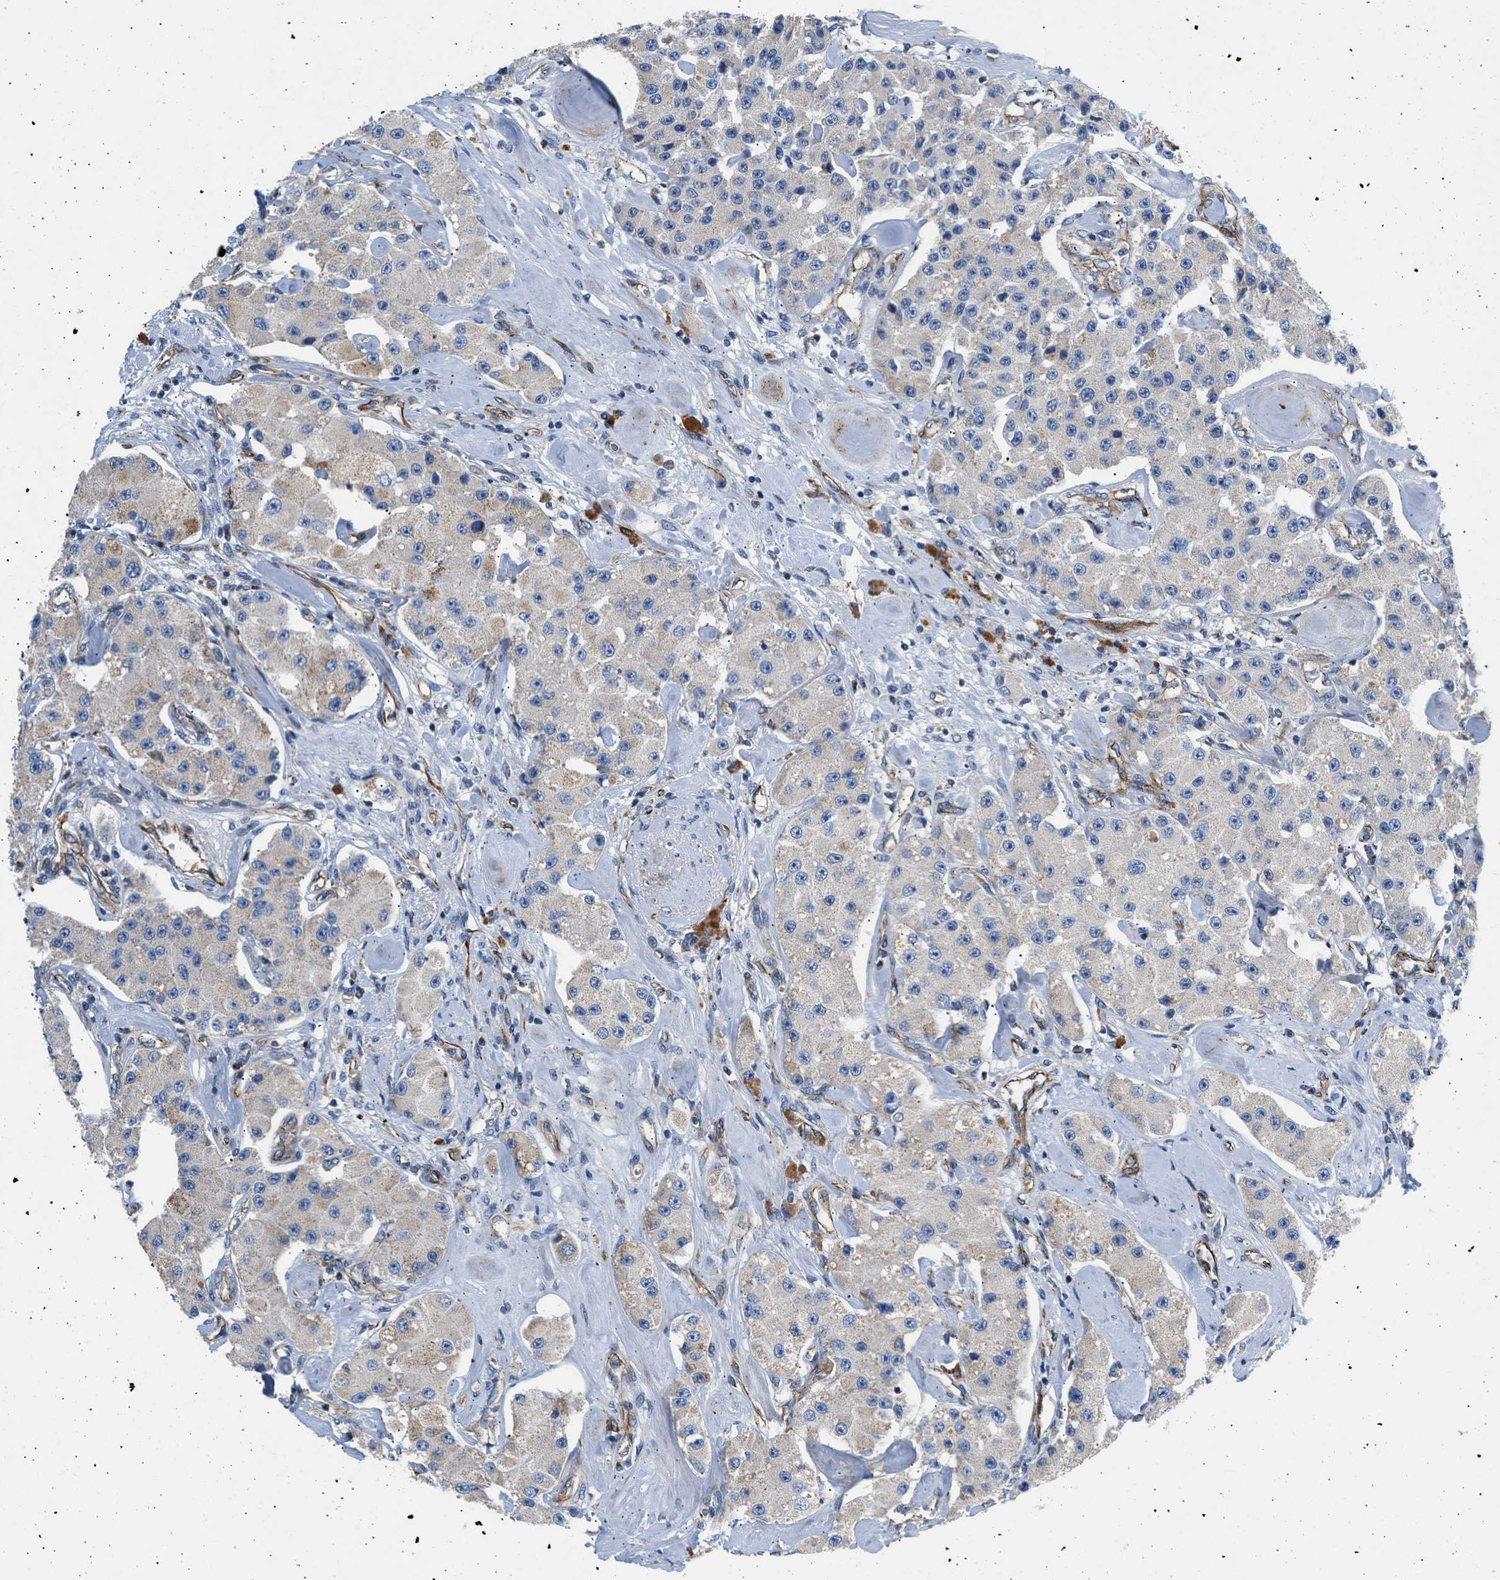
{"staining": {"intensity": "weak", "quantity": "<25%", "location": "cytoplasmic/membranous"}, "tissue": "carcinoid", "cell_type": "Tumor cells", "image_type": "cancer", "snomed": [{"axis": "morphology", "description": "Carcinoid, malignant, NOS"}, {"axis": "topography", "description": "Pancreas"}], "caption": "Carcinoid was stained to show a protein in brown. There is no significant positivity in tumor cells.", "gene": "ULK4", "patient": {"sex": "male", "age": 41}}